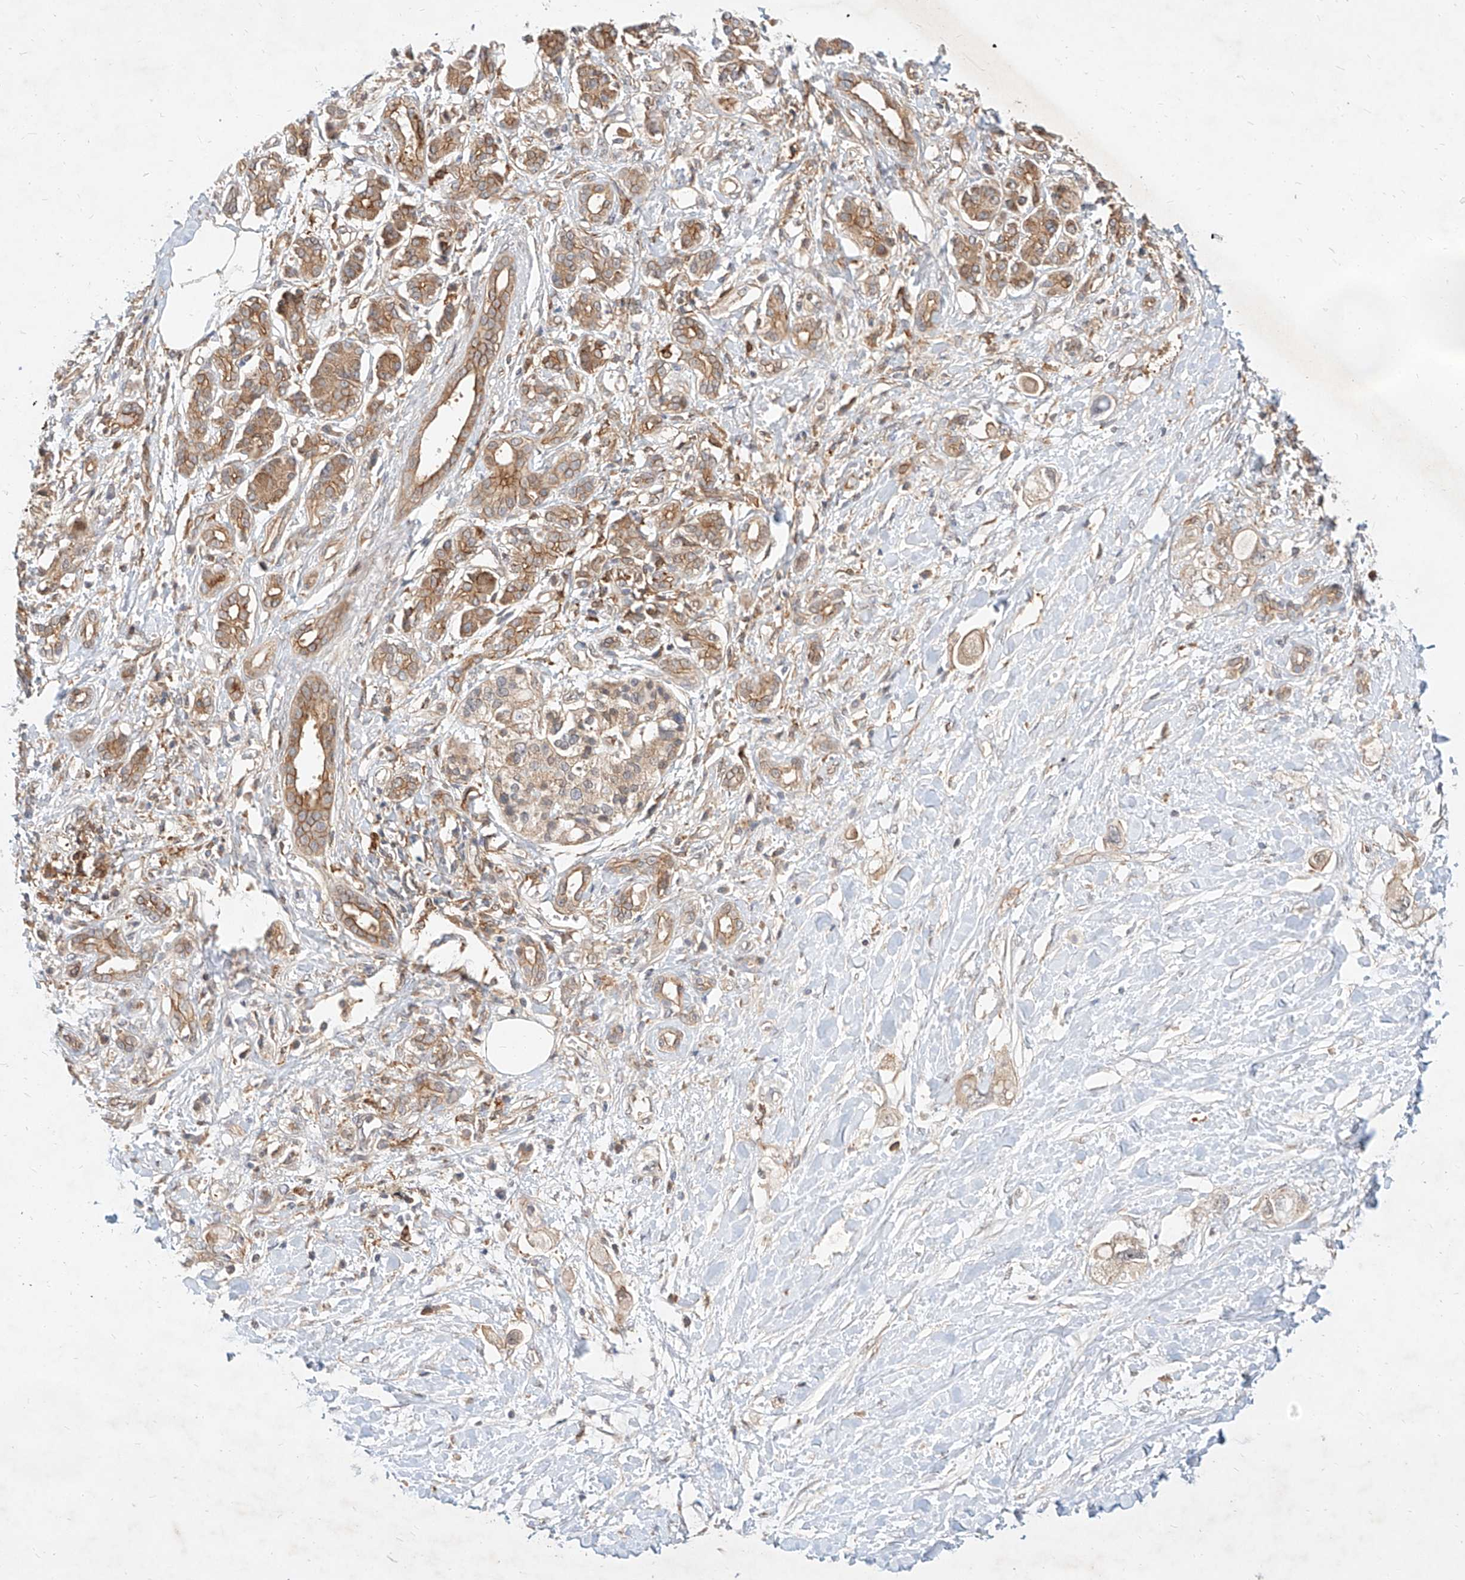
{"staining": {"intensity": "weak", "quantity": ">75%", "location": "cytoplasmic/membranous"}, "tissue": "pancreatic cancer", "cell_type": "Tumor cells", "image_type": "cancer", "snomed": [{"axis": "morphology", "description": "Adenocarcinoma, NOS"}, {"axis": "topography", "description": "Pancreas"}], "caption": "Immunohistochemistry image of neoplastic tissue: human pancreatic cancer stained using immunohistochemistry demonstrates low levels of weak protein expression localized specifically in the cytoplasmic/membranous of tumor cells, appearing as a cytoplasmic/membranous brown color.", "gene": "NFAM1", "patient": {"sex": "female", "age": 56}}